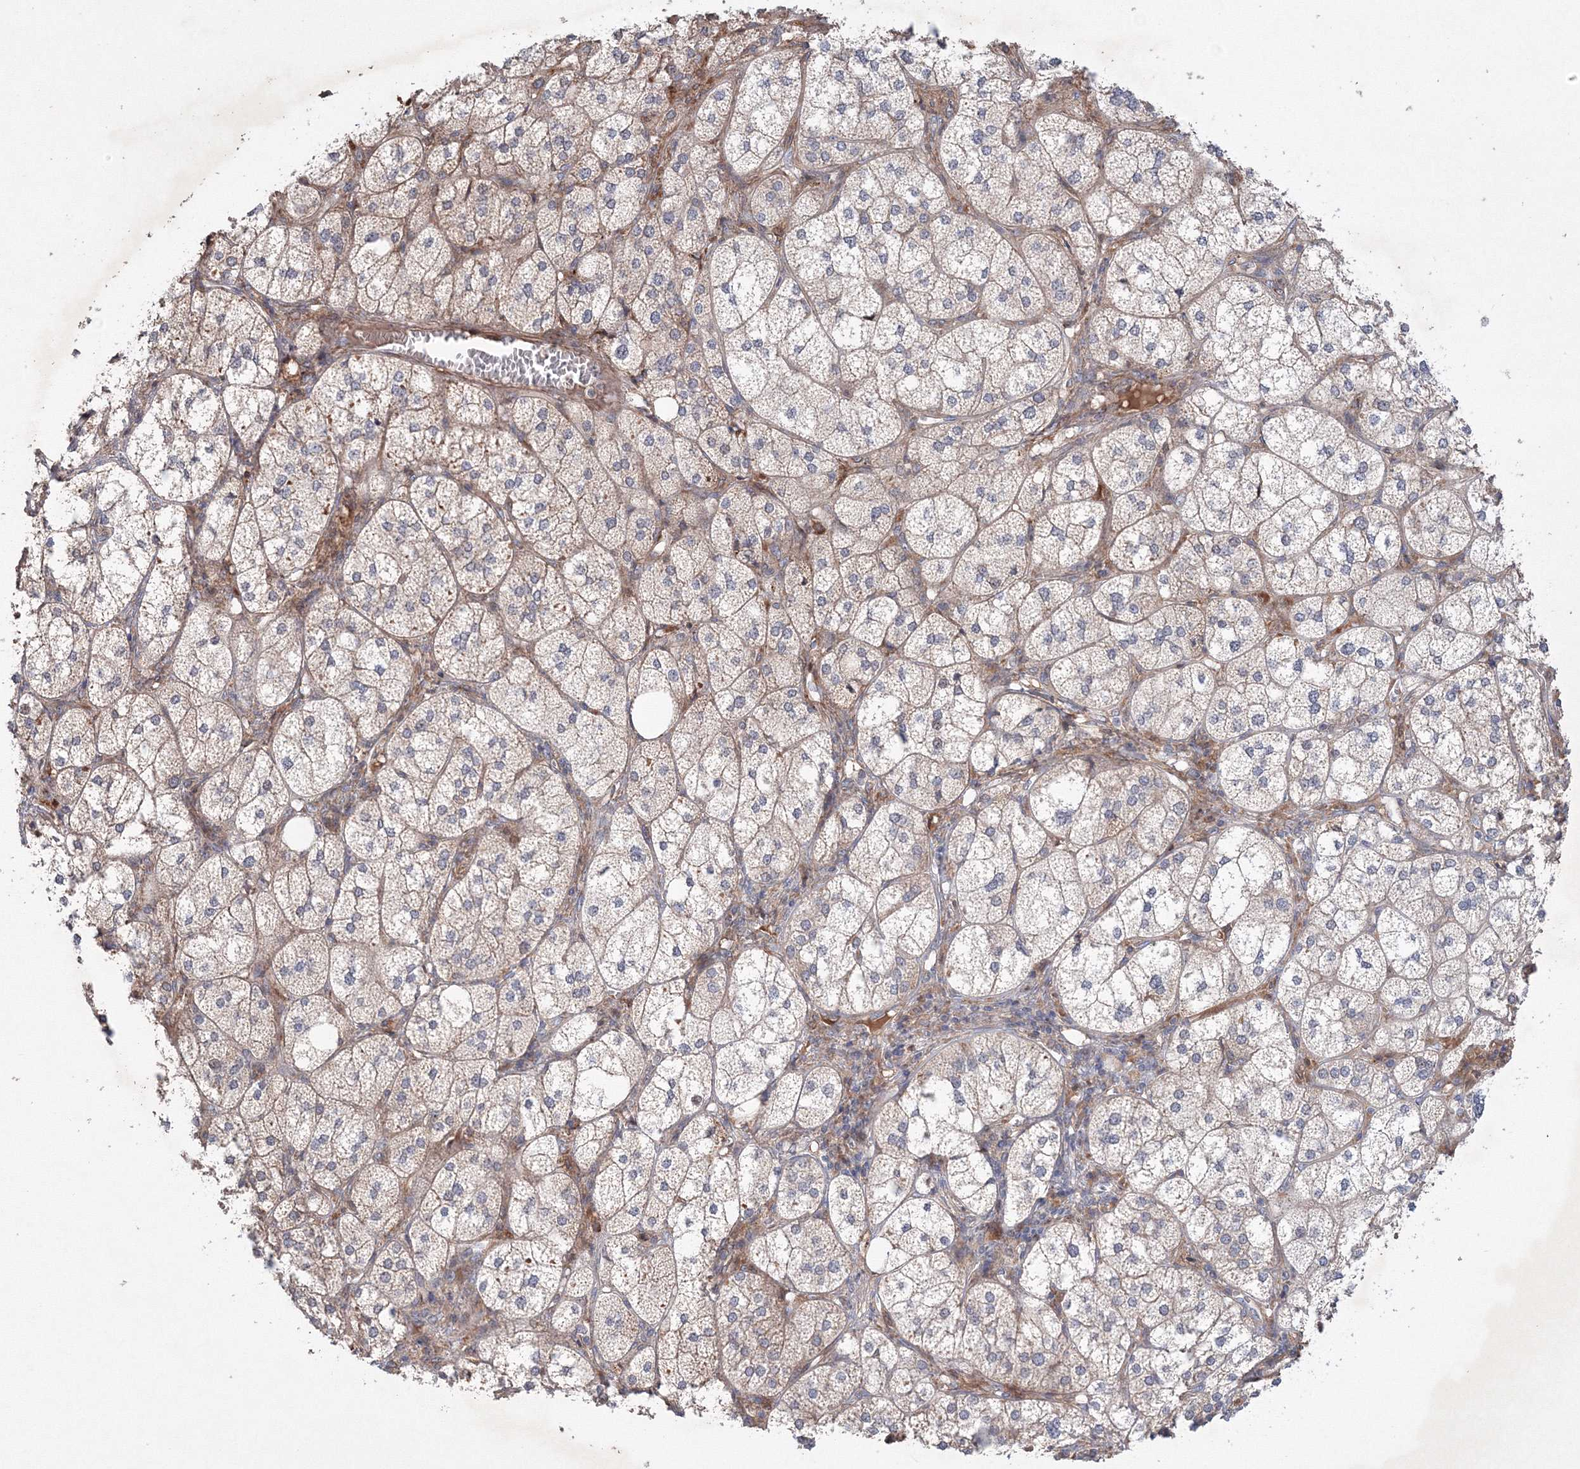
{"staining": {"intensity": "moderate", "quantity": "25%-75%", "location": "cytoplasmic/membranous"}, "tissue": "adrenal gland", "cell_type": "Glandular cells", "image_type": "normal", "snomed": [{"axis": "morphology", "description": "Normal tissue, NOS"}, {"axis": "topography", "description": "Adrenal gland"}], "caption": "Protein expression analysis of normal human adrenal gland reveals moderate cytoplasmic/membranous positivity in about 25%-75% of glandular cells. The protein of interest is shown in brown color, while the nuclei are stained blue.", "gene": "NOA1", "patient": {"sex": "female", "age": 61}}